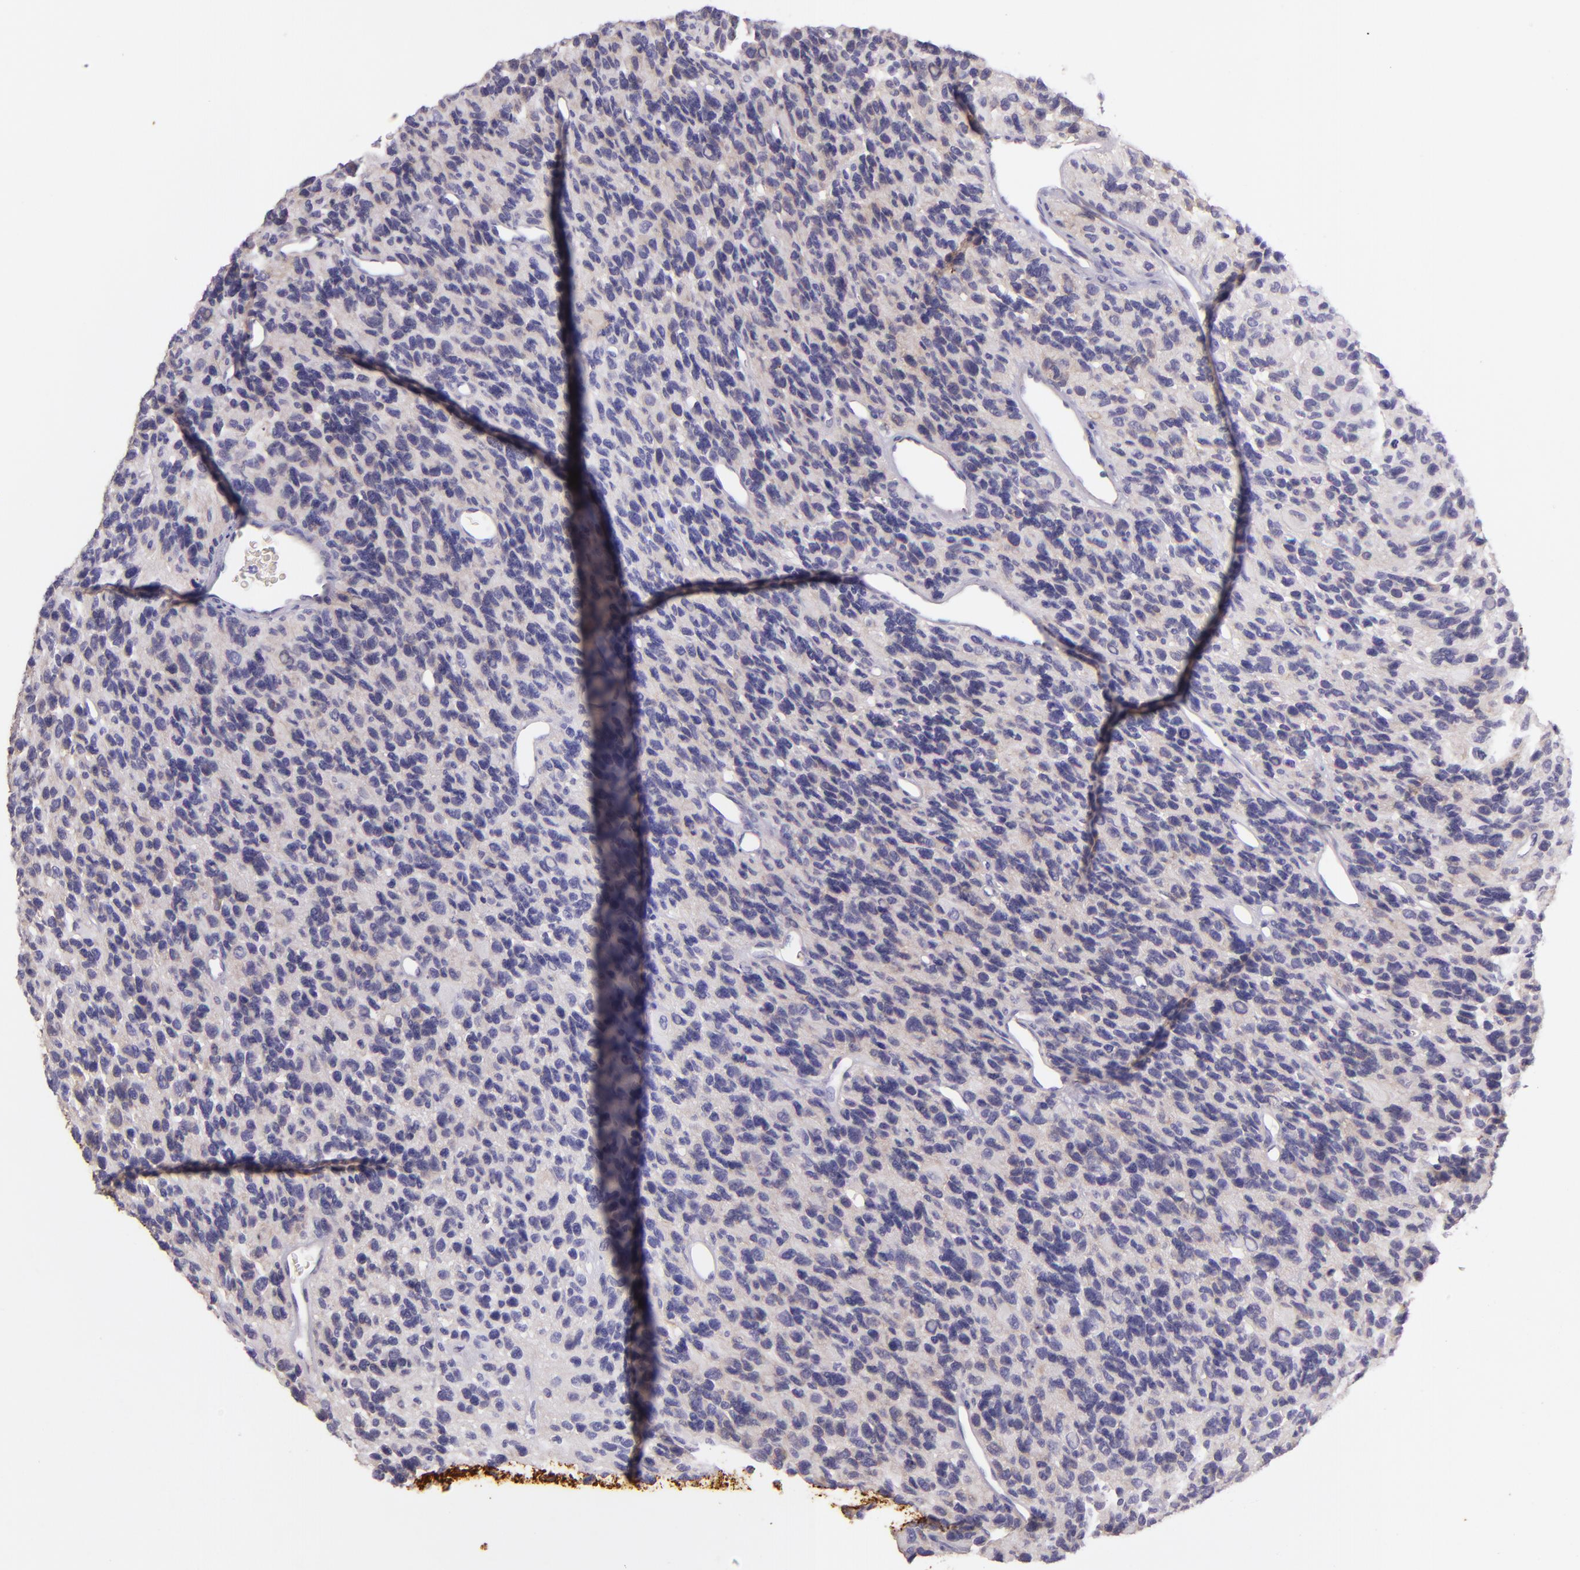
{"staining": {"intensity": "negative", "quantity": "none", "location": "none"}, "tissue": "glioma", "cell_type": "Tumor cells", "image_type": "cancer", "snomed": [{"axis": "morphology", "description": "Glioma, malignant, High grade"}, {"axis": "topography", "description": "Brain"}], "caption": "Human malignant high-grade glioma stained for a protein using immunohistochemistry (IHC) exhibits no staining in tumor cells.", "gene": "ZC3H7B", "patient": {"sex": "male", "age": 77}}